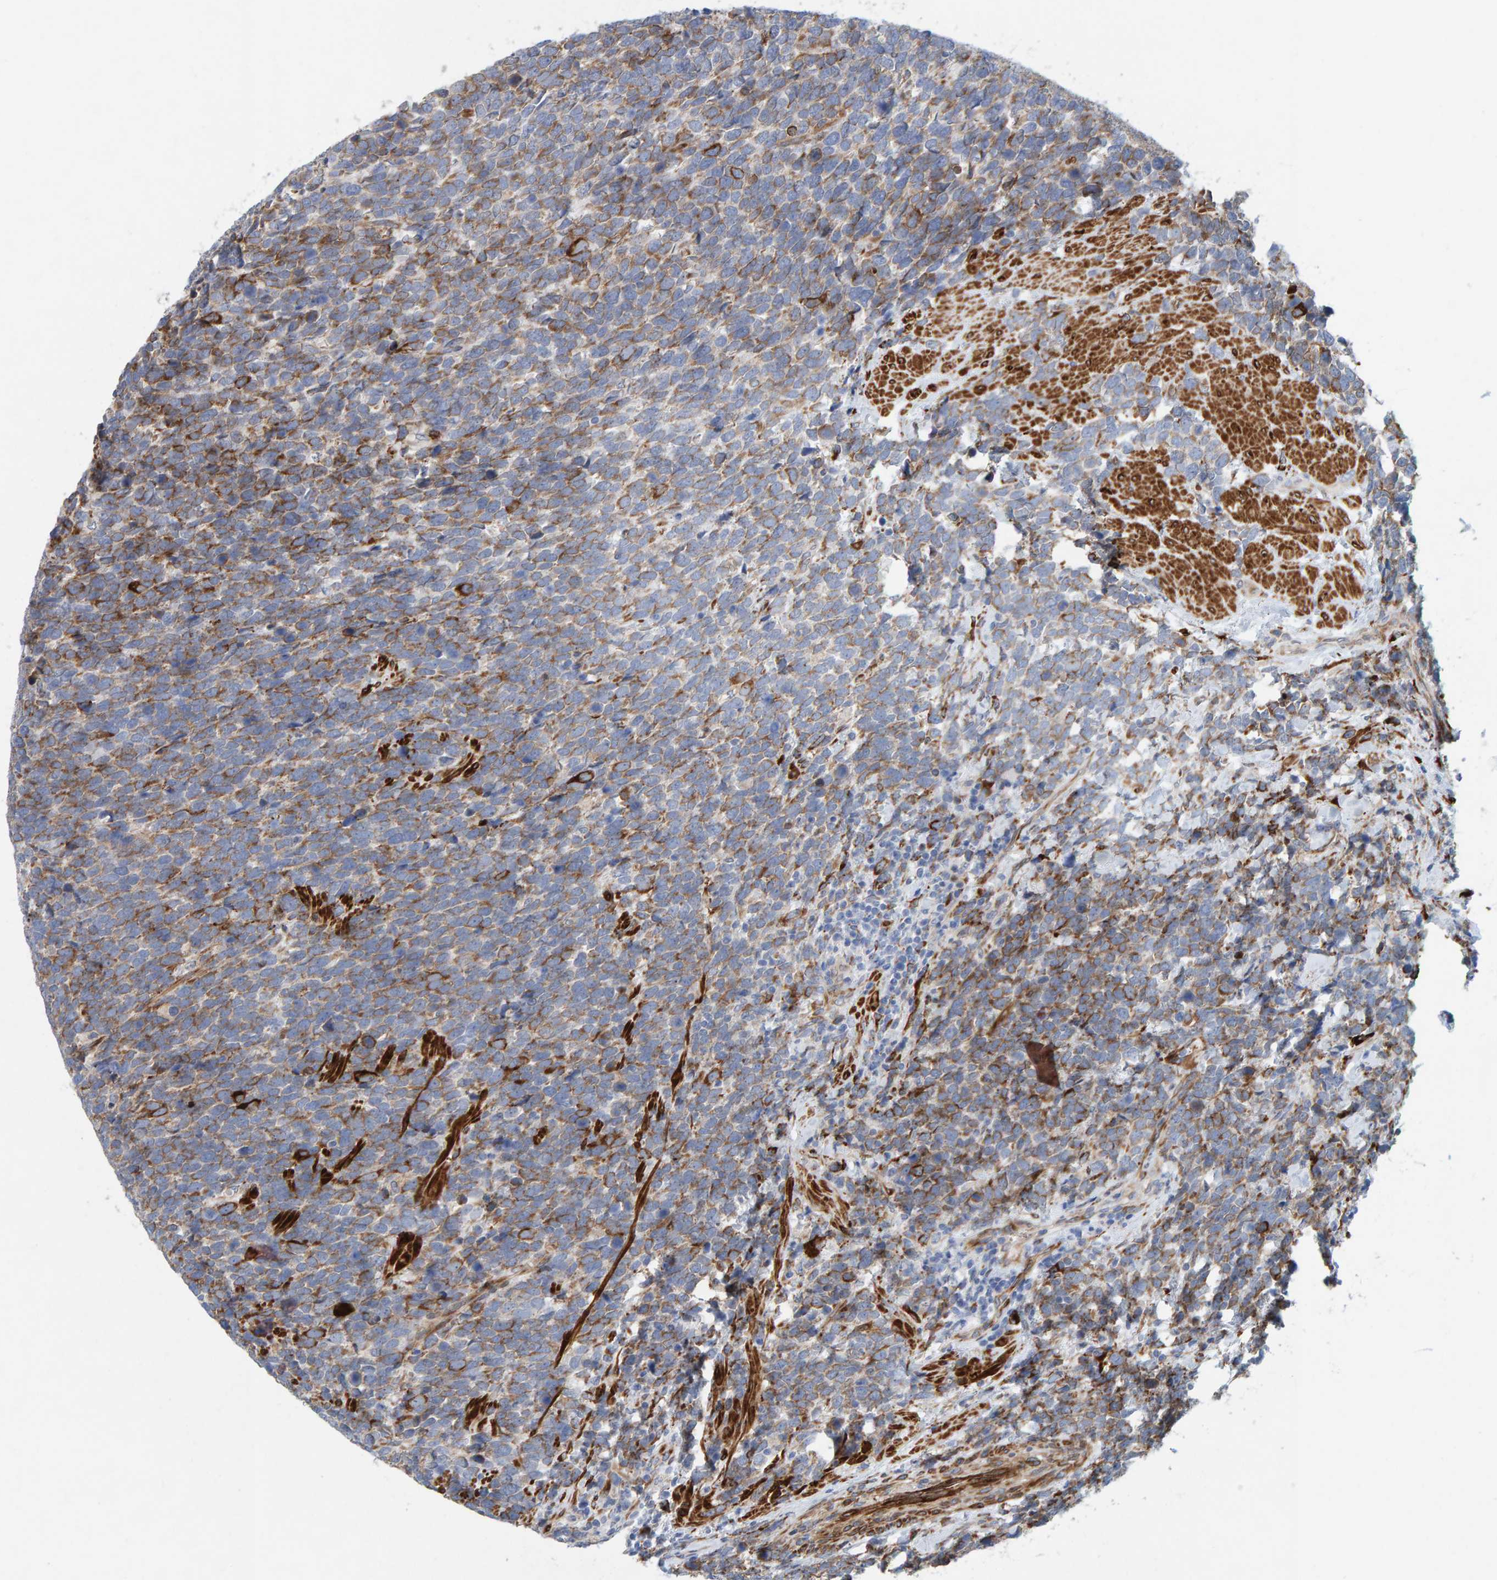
{"staining": {"intensity": "moderate", "quantity": ">75%", "location": "cytoplasmic/membranous"}, "tissue": "urothelial cancer", "cell_type": "Tumor cells", "image_type": "cancer", "snomed": [{"axis": "morphology", "description": "Urothelial carcinoma, High grade"}, {"axis": "topography", "description": "Urinary bladder"}], "caption": "Immunohistochemical staining of human high-grade urothelial carcinoma displays medium levels of moderate cytoplasmic/membranous protein positivity in about >75% of tumor cells.", "gene": "MMP16", "patient": {"sex": "female", "age": 82}}